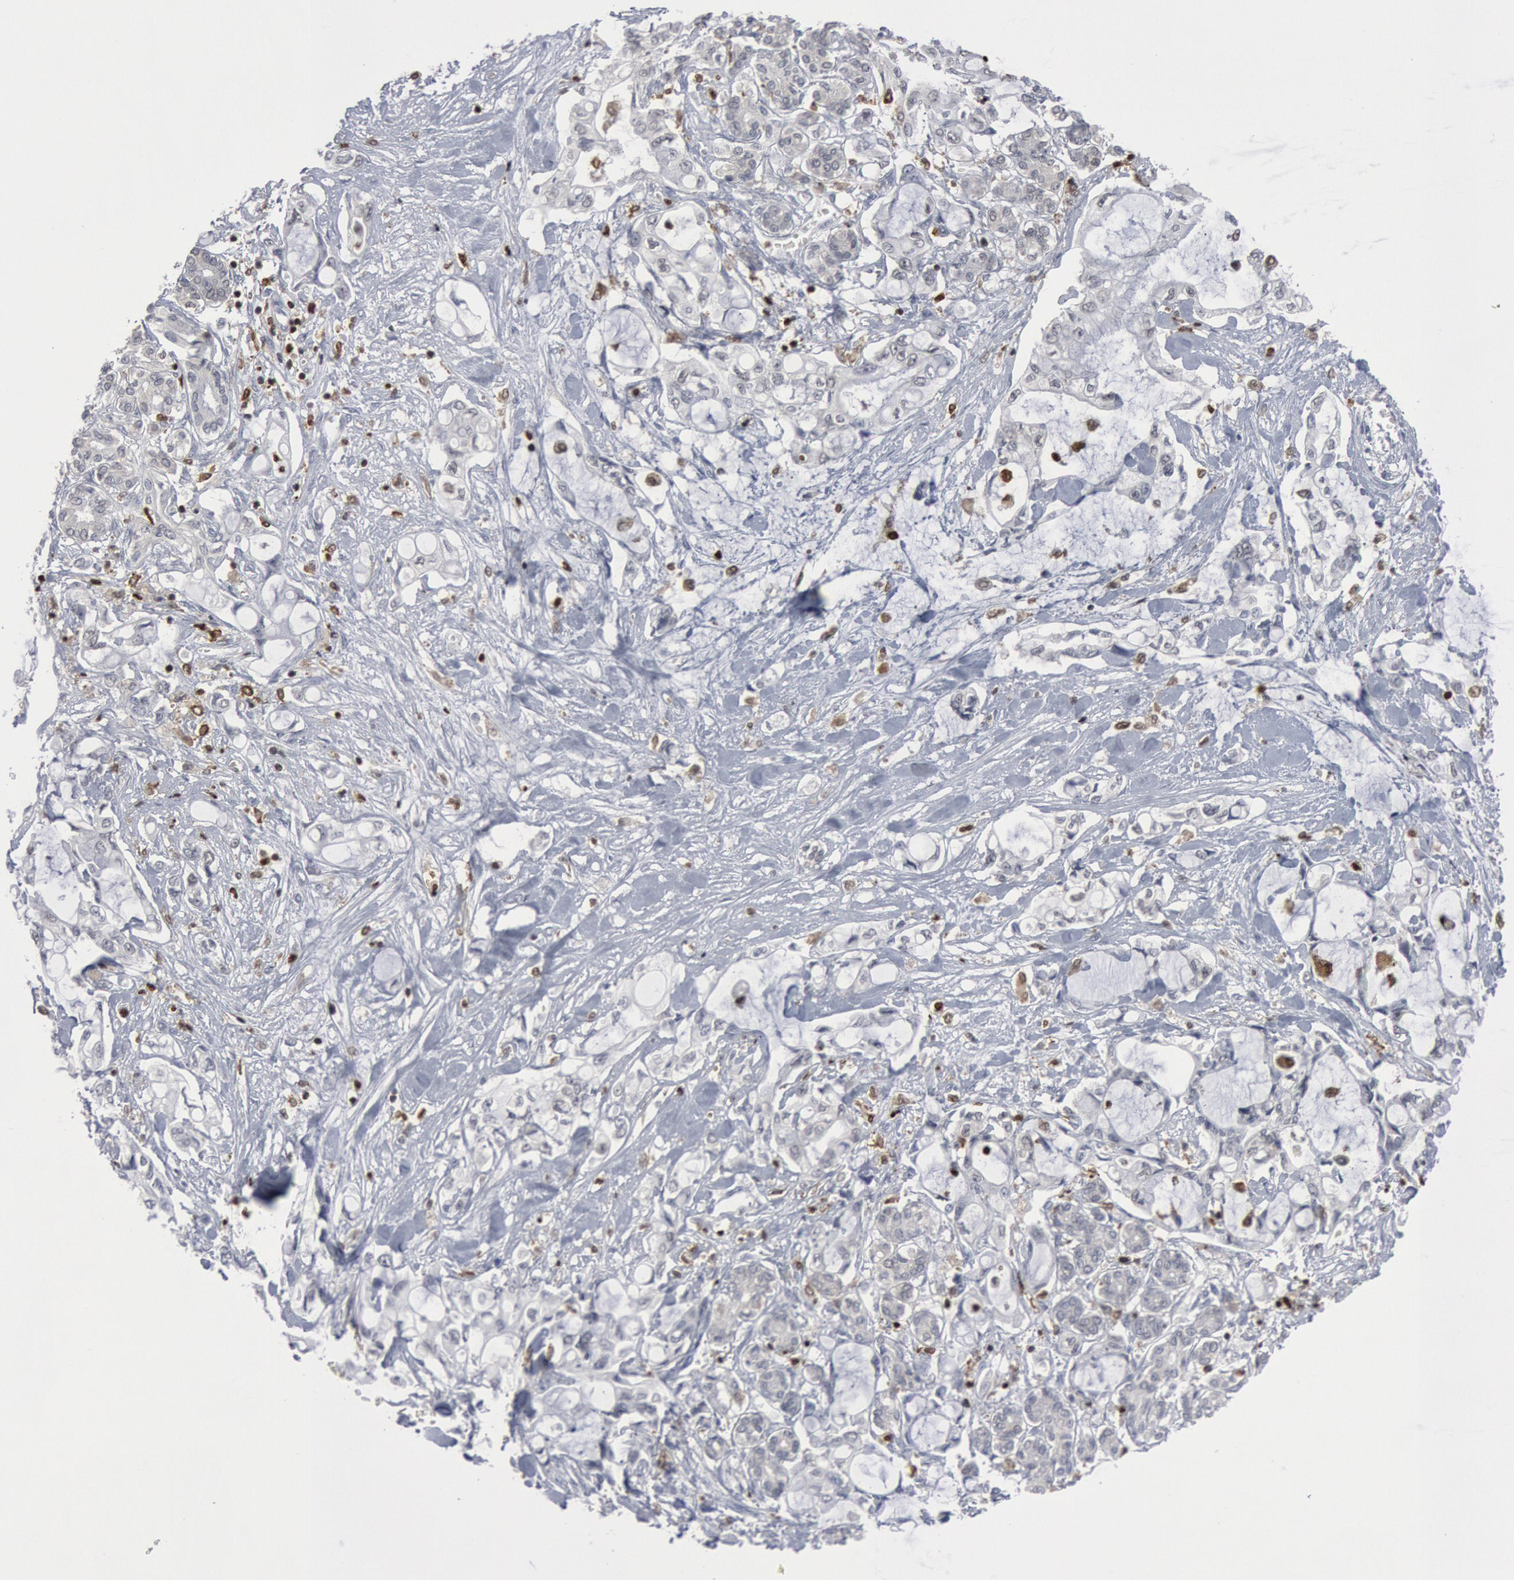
{"staining": {"intensity": "negative", "quantity": "none", "location": "none"}, "tissue": "pancreatic cancer", "cell_type": "Tumor cells", "image_type": "cancer", "snomed": [{"axis": "morphology", "description": "Adenocarcinoma, NOS"}, {"axis": "topography", "description": "Pancreas"}], "caption": "Protein analysis of adenocarcinoma (pancreatic) displays no significant expression in tumor cells.", "gene": "PTPN6", "patient": {"sex": "female", "age": 70}}